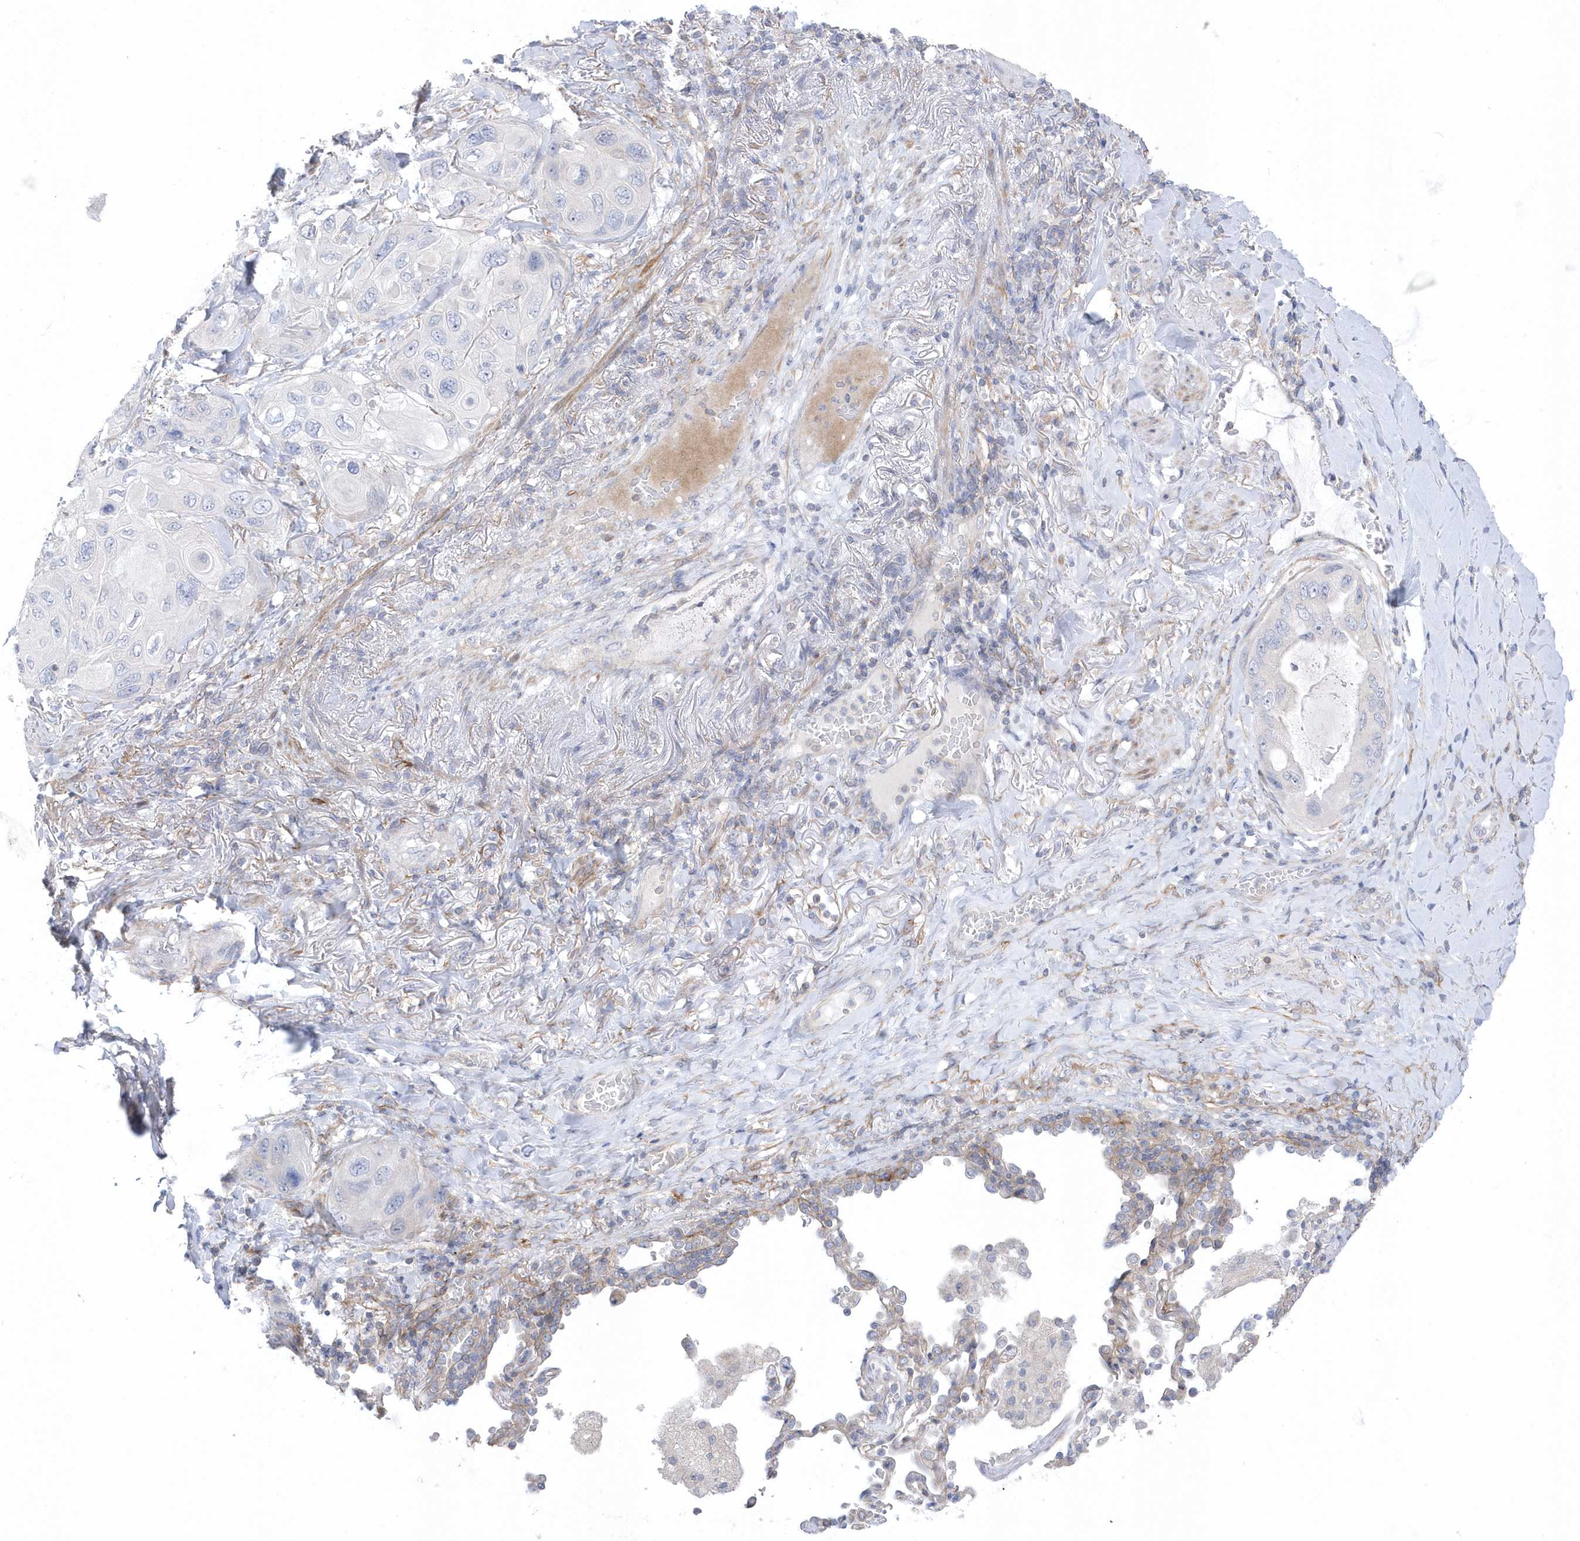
{"staining": {"intensity": "negative", "quantity": "none", "location": "none"}, "tissue": "lung cancer", "cell_type": "Tumor cells", "image_type": "cancer", "snomed": [{"axis": "morphology", "description": "Squamous cell carcinoma, NOS"}, {"axis": "topography", "description": "Lung"}], "caption": "Immunohistochemistry photomicrograph of neoplastic tissue: lung cancer stained with DAB (3,3'-diaminobenzidine) displays no significant protein positivity in tumor cells. (DAB (3,3'-diaminobenzidine) immunohistochemistry visualized using brightfield microscopy, high magnification).", "gene": "ANAPC1", "patient": {"sex": "female", "age": 73}}